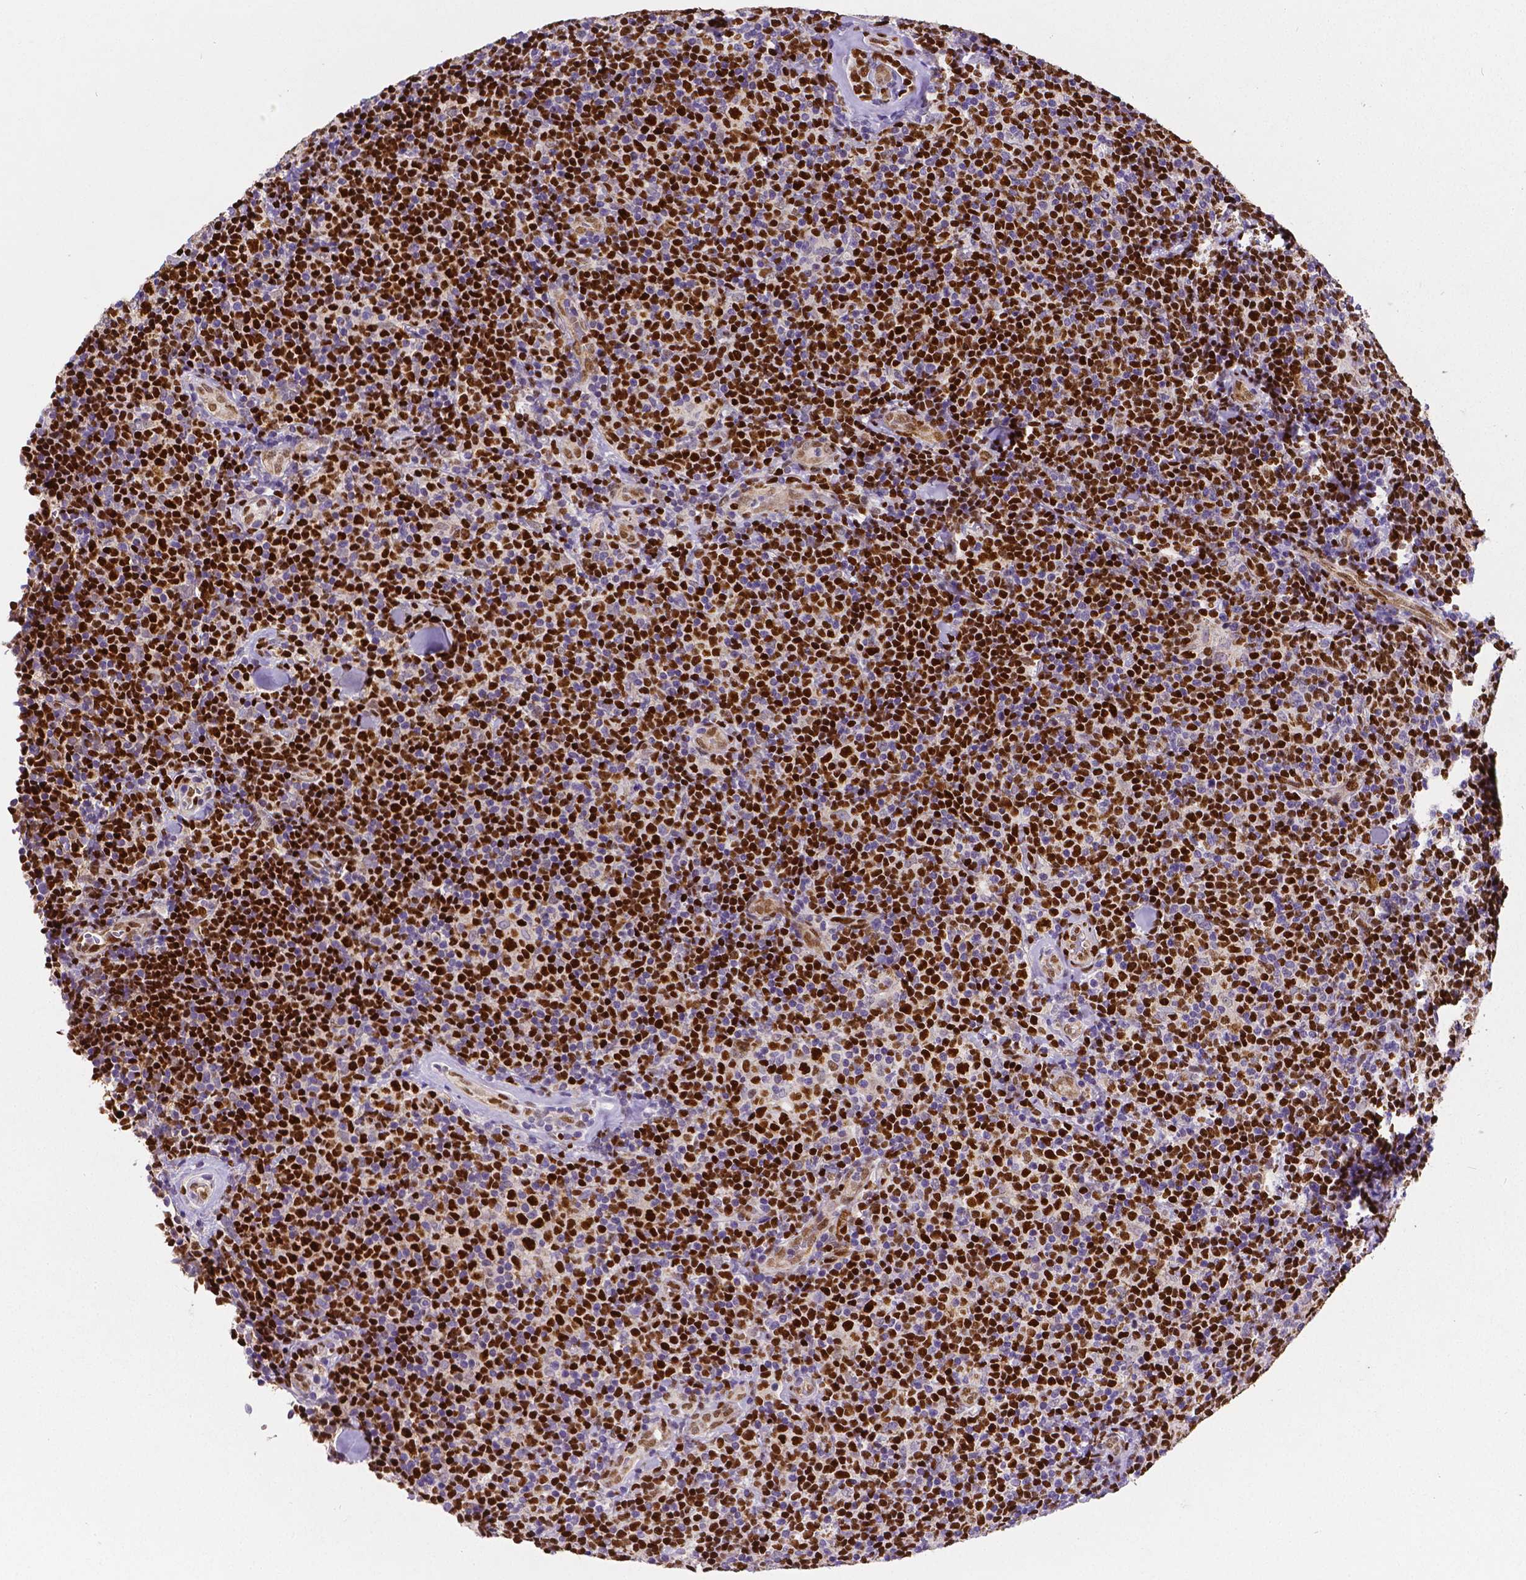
{"staining": {"intensity": "strong", "quantity": ">75%", "location": "nuclear"}, "tissue": "lymphoma", "cell_type": "Tumor cells", "image_type": "cancer", "snomed": [{"axis": "morphology", "description": "Malignant lymphoma, non-Hodgkin's type, Low grade"}, {"axis": "topography", "description": "Lymph node"}], "caption": "Malignant lymphoma, non-Hodgkin's type (low-grade) stained with DAB immunohistochemistry reveals high levels of strong nuclear positivity in about >75% of tumor cells.", "gene": "MEF2C", "patient": {"sex": "female", "age": 56}}